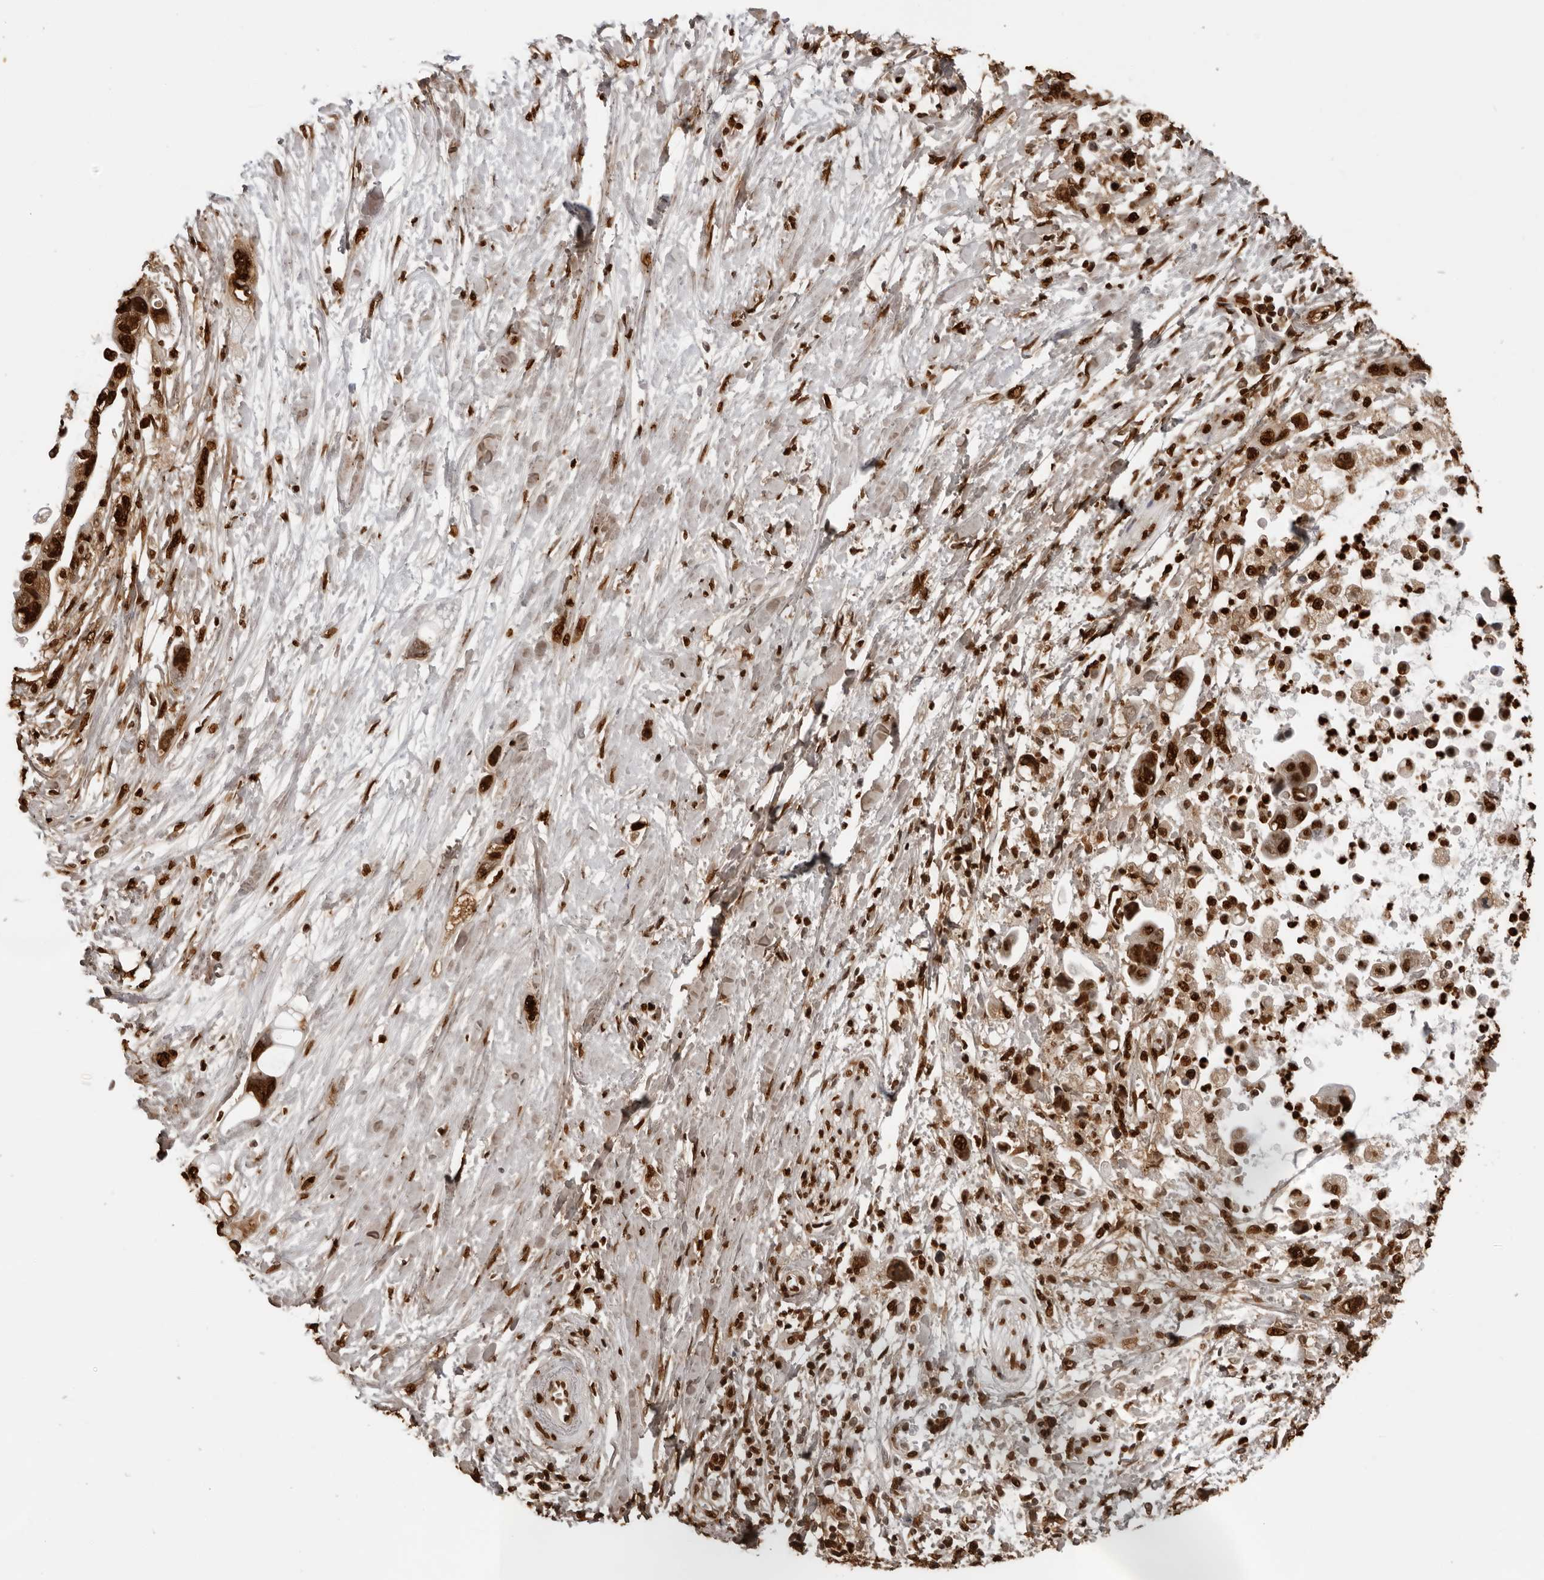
{"staining": {"intensity": "strong", "quantity": ">75%", "location": "nuclear"}, "tissue": "pancreatic cancer", "cell_type": "Tumor cells", "image_type": "cancer", "snomed": [{"axis": "morphology", "description": "Adenocarcinoma, NOS"}, {"axis": "topography", "description": "Pancreas"}], "caption": "Immunohistochemistry (IHC) photomicrograph of human pancreatic cancer stained for a protein (brown), which shows high levels of strong nuclear expression in about >75% of tumor cells.", "gene": "ZFP91", "patient": {"sex": "female", "age": 72}}